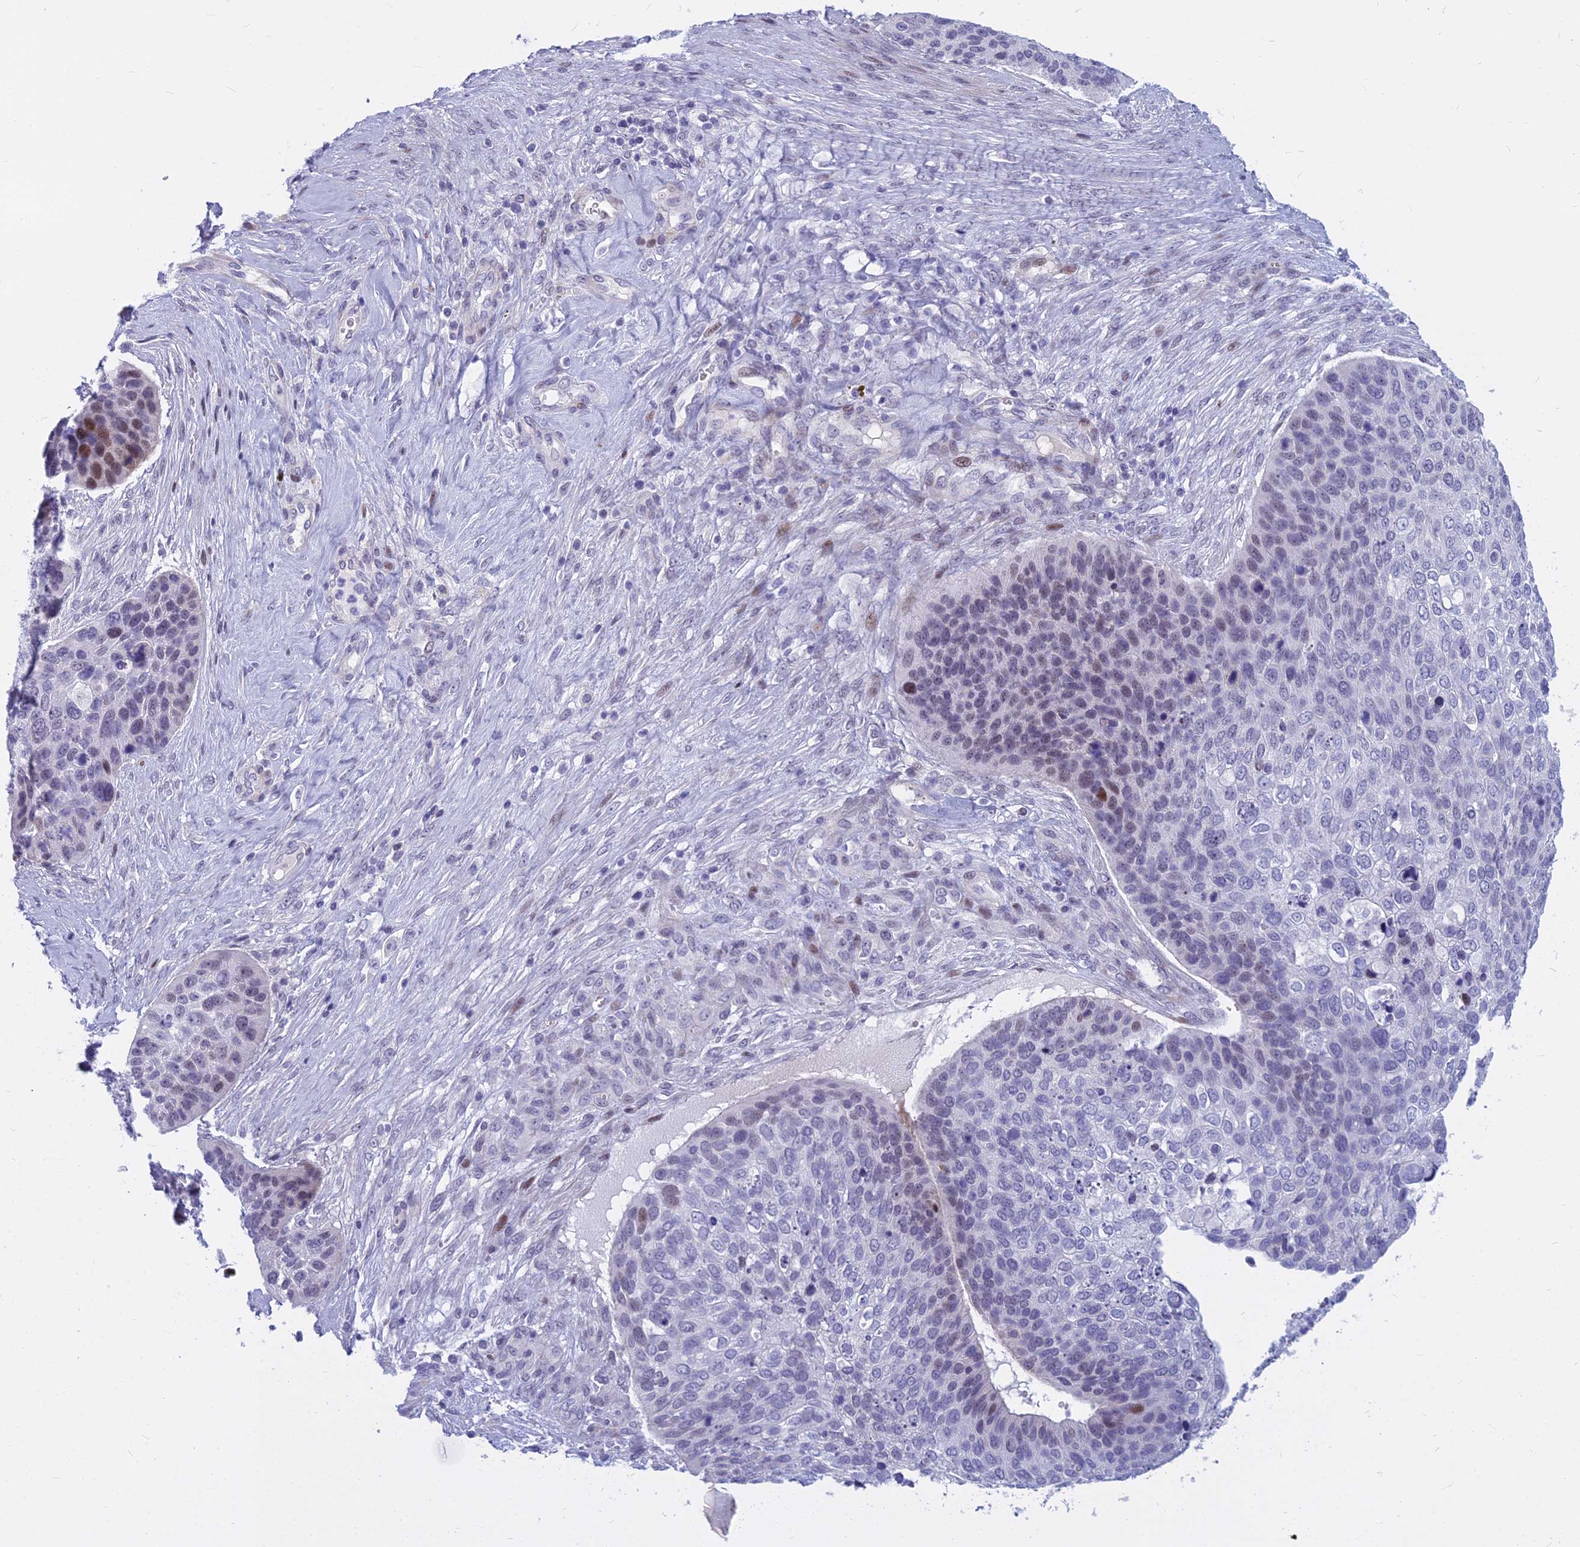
{"staining": {"intensity": "moderate", "quantity": "<25%", "location": "nuclear"}, "tissue": "skin cancer", "cell_type": "Tumor cells", "image_type": "cancer", "snomed": [{"axis": "morphology", "description": "Basal cell carcinoma"}, {"axis": "topography", "description": "Skin"}], "caption": "Immunohistochemical staining of basal cell carcinoma (skin) exhibits moderate nuclear protein staining in about <25% of tumor cells.", "gene": "MYBPC2", "patient": {"sex": "female", "age": 74}}